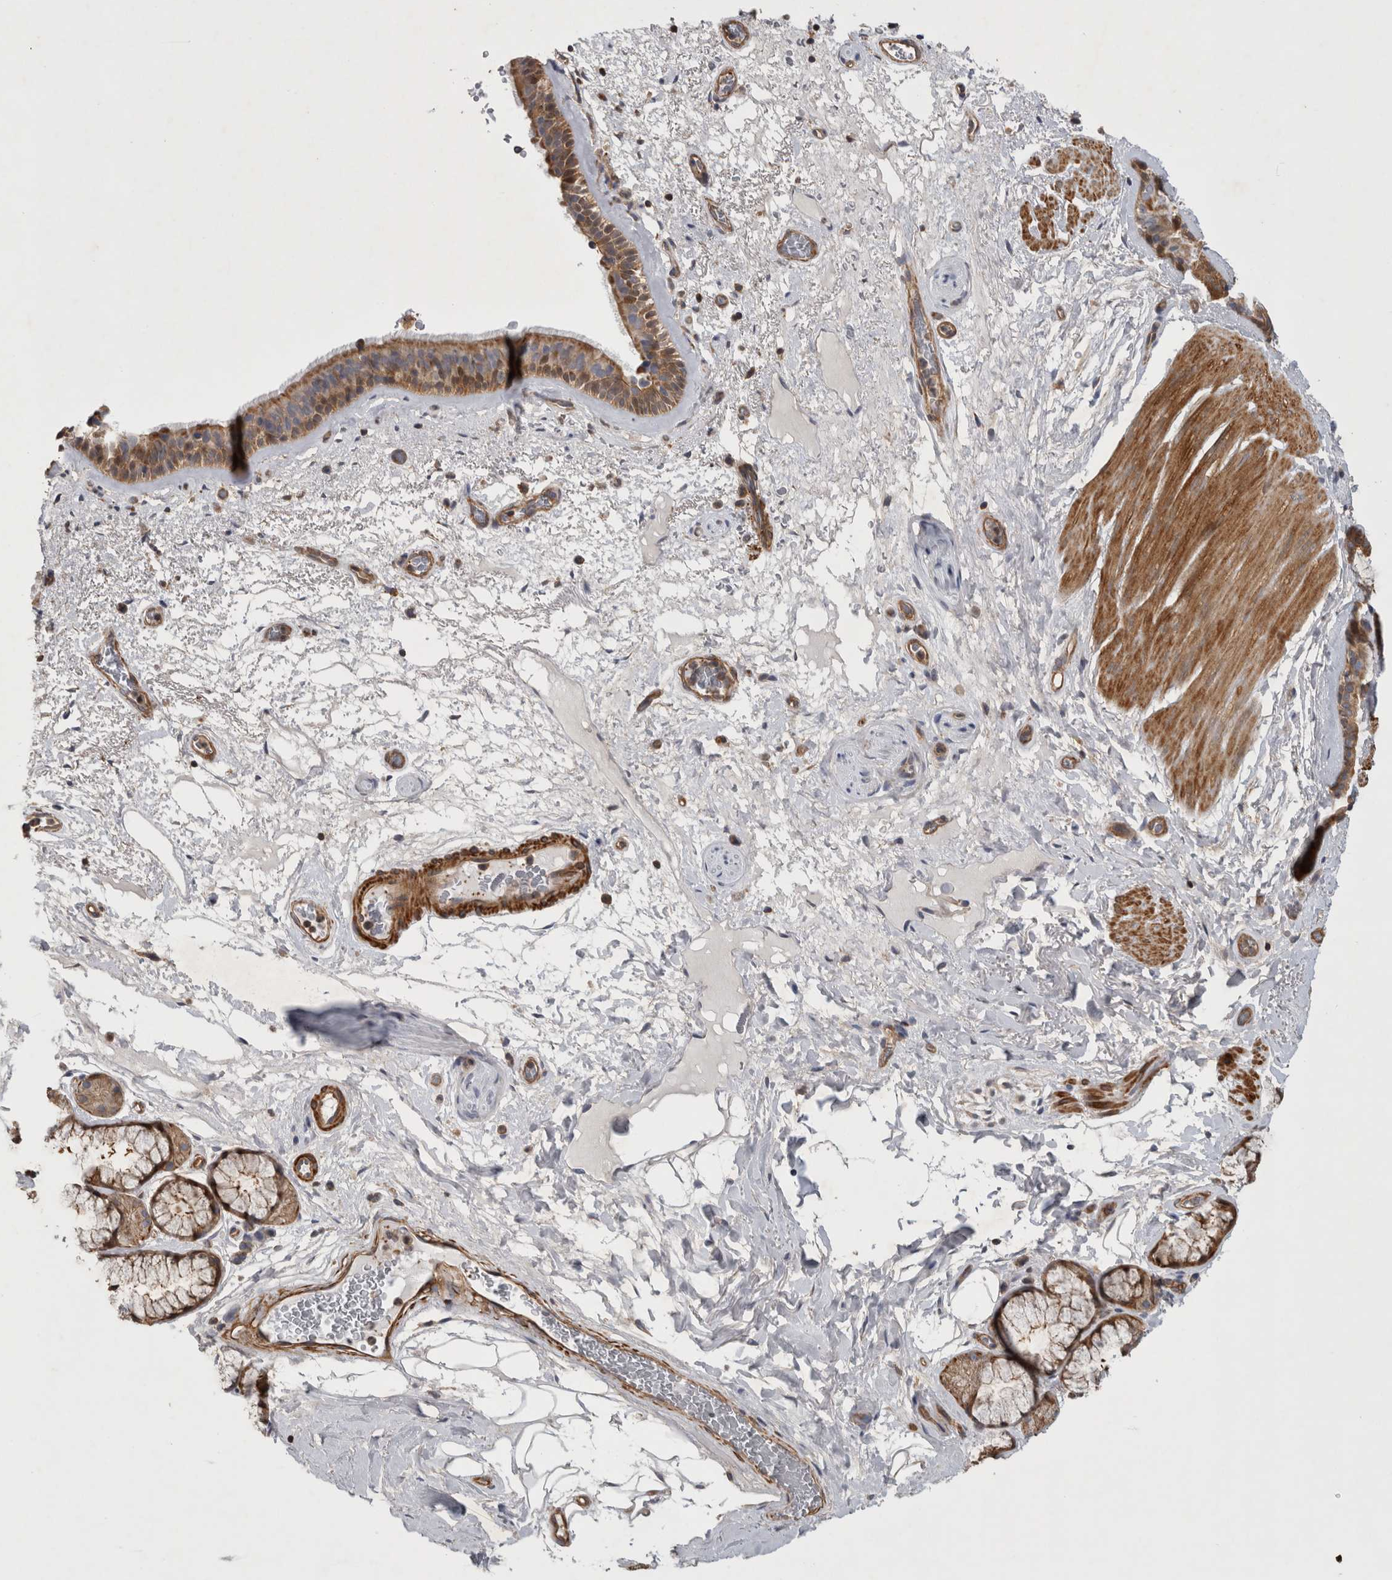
{"staining": {"intensity": "moderate", "quantity": ">75%", "location": "cytoplasmic/membranous"}, "tissue": "bronchus", "cell_type": "Respiratory epithelial cells", "image_type": "normal", "snomed": [{"axis": "morphology", "description": "Normal tissue, NOS"}, {"axis": "topography", "description": "Cartilage tissue"}], "caption": "A medium amount of moderate cytoplasmic/membranous expression is appreciated in approximately >75% of respiratory epithelial cells in benign bronchus.", "gene": "SFXN2", "patient": {"sex": "female", "age": 63}}